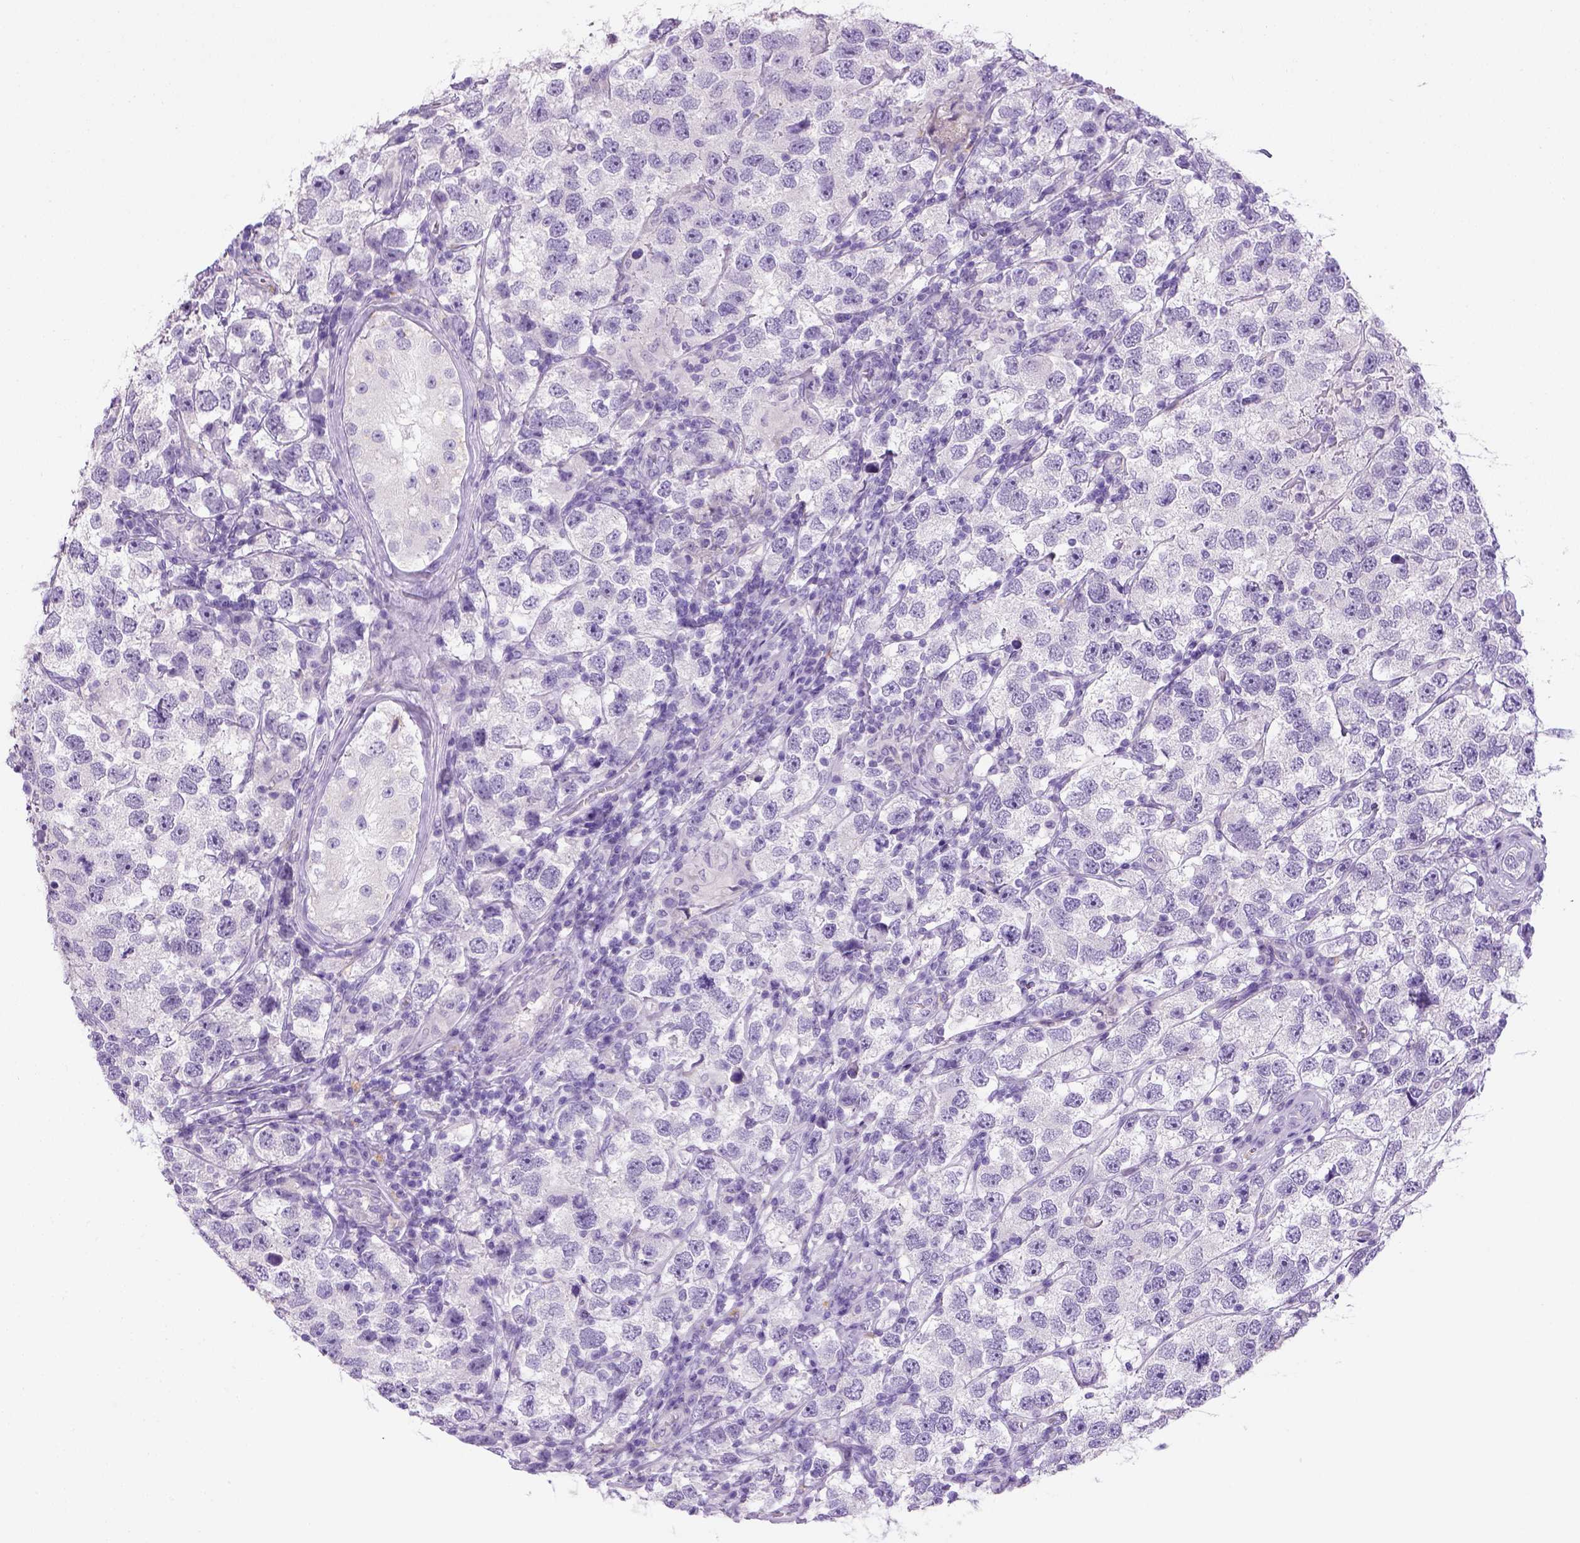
{"staining": {"intensity": "negative", "quantity": "none", "location": "none"}, "tissue": "testis cancer", "cell_type": "Tumor cells", "image_type": "cancer", "snomed": [{"axis": "morphology", "description": "Seminoma, NOS"}, {"axis": "topography", "description": "Testis"}], "caption": "Testis cancer (seminoma) was stained to show a protein in brown. There is no significant expression in tumor cells.", "gene": "KRT71", "patient": {"sex": "male", "age": 26}}